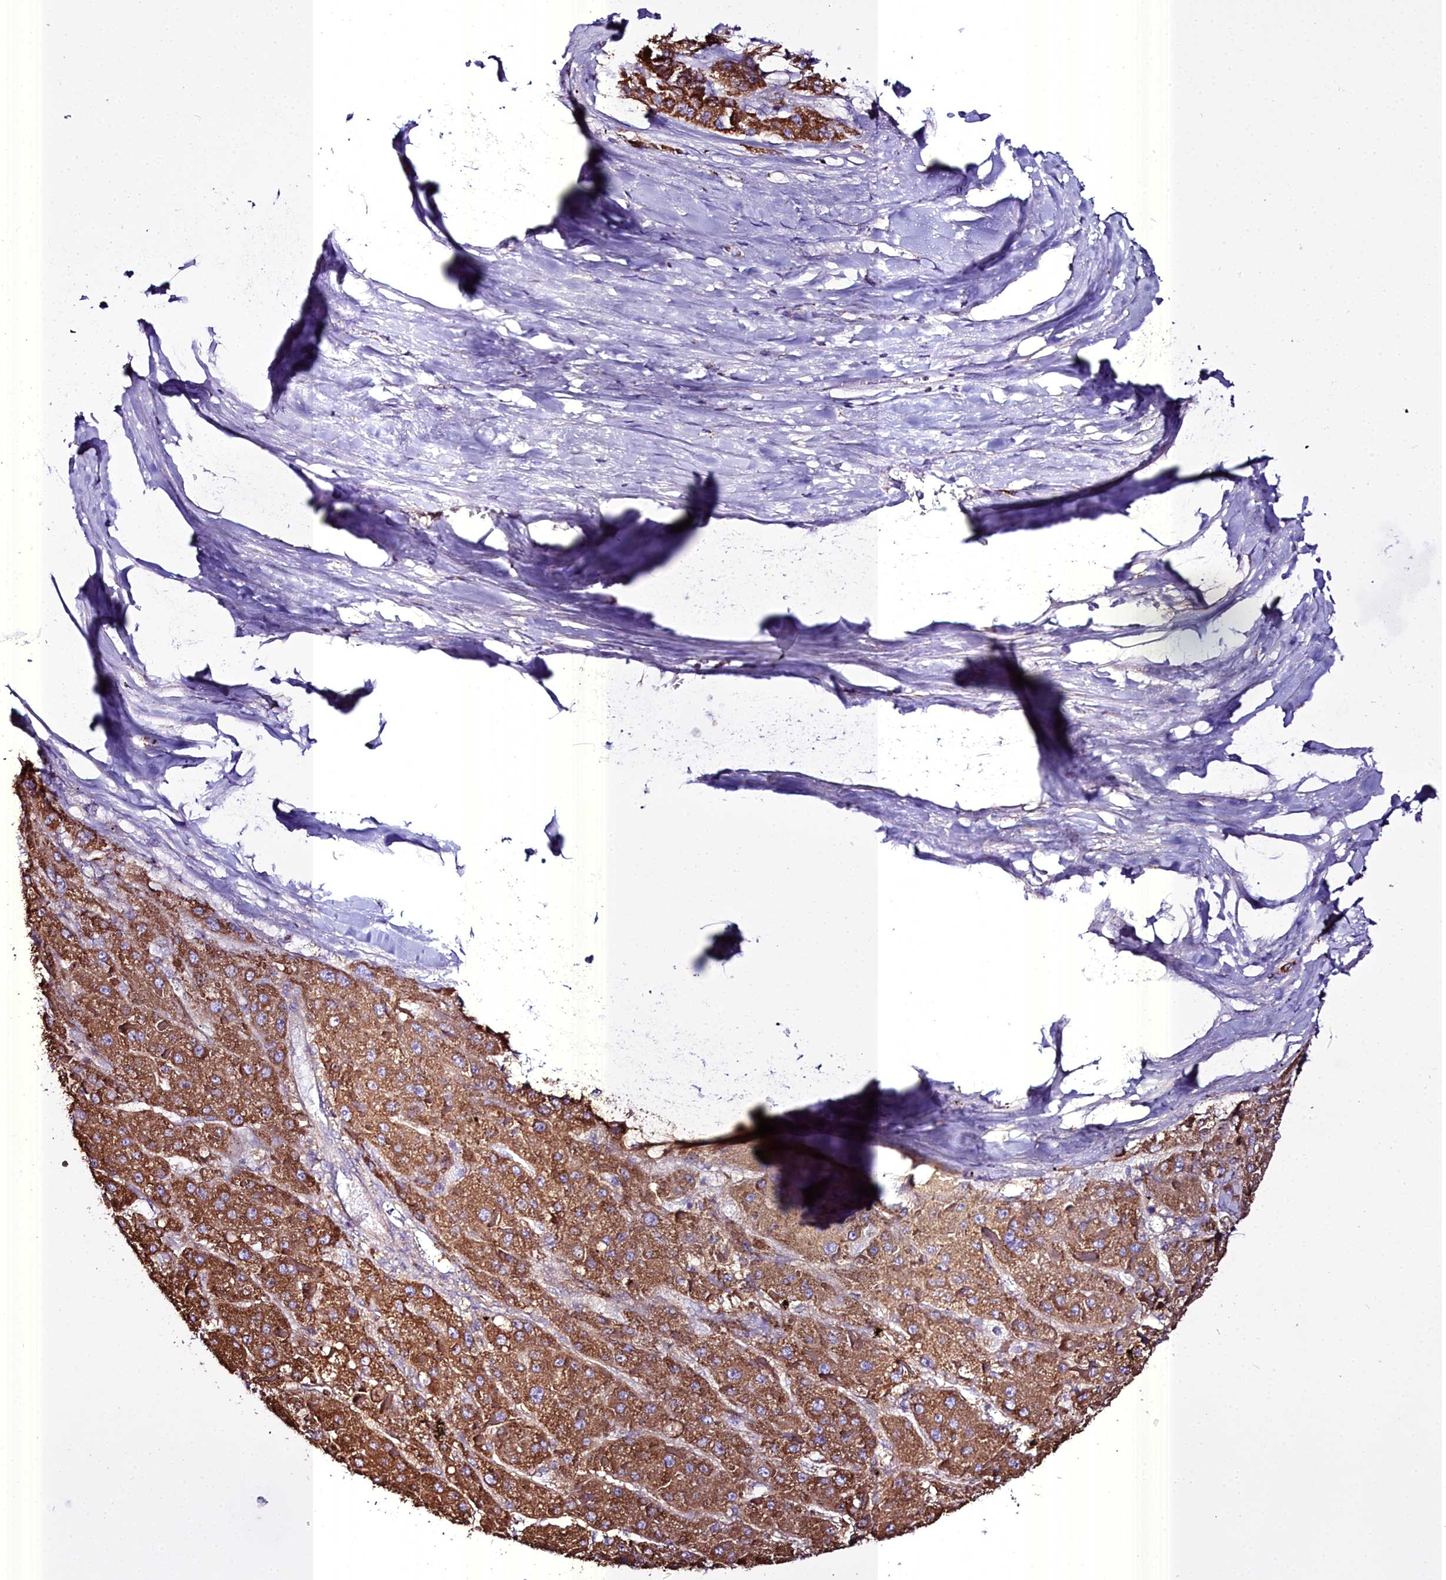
{"staining": {"intensity": "strong", "quantity": ">75%", "location": "cytoplasmic/membranous"}, "tissue": "liver cancer", "cell_type": "Tumor cells", "image_type": "cancer", "snomed": [{"axis": "morphology", "description": "Carcinoma, Hepatocellular, NOS"}, {"axis": "topography", "description": "Liver"}], "caption": "Immunohistochemistry histopathology image of neoplastic tissue: human liver cancer stained using immunohistochemistry (IHC) demonstrates high levels of strong protein expression localized specifically in the cytoplasmic/membranous of tumor cells, appearing as a cytoplasmic/membranous brown color.", "gene": "WDFY3", "patient": {"sex": "female", "age": 73}}